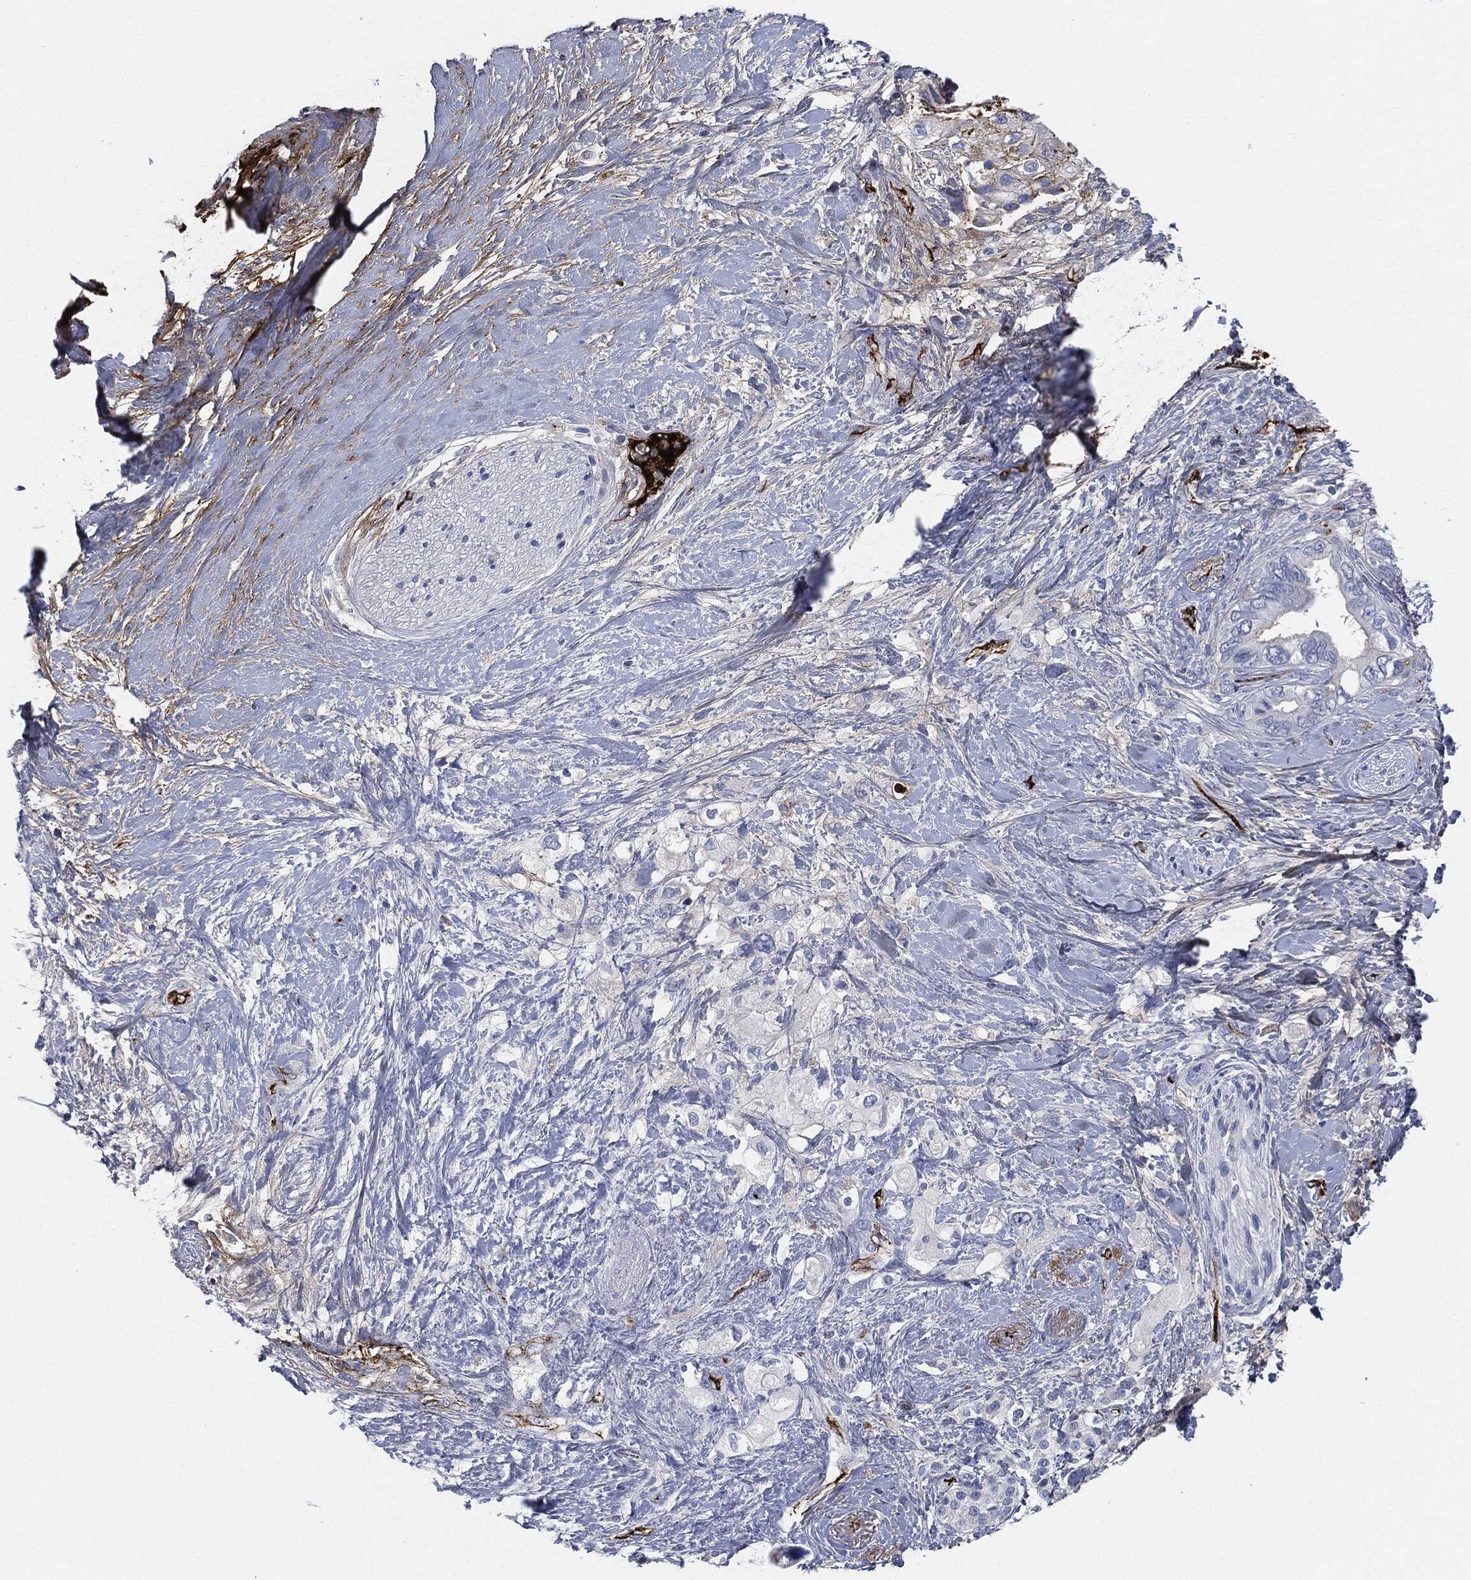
{"staining": {"intensity": "negative", "quantity": "none", "location": "none"}, "tissue": "pancreatic cancer", "cell_type": "Tumor cells", "image_type": "cancer", "snomed": [{"axis": "morphology", "description": "Adenocarcinoma, NOS"}, {"axis": "topography", "description": "Pancreas"}], "caption": "Adenocarcinoma (pancreatic) was stained to show a protein in brown. There is no significant positivity in tumor cells.", "gene": "APOB", "patient": {"sex": "female", "age": 56}}